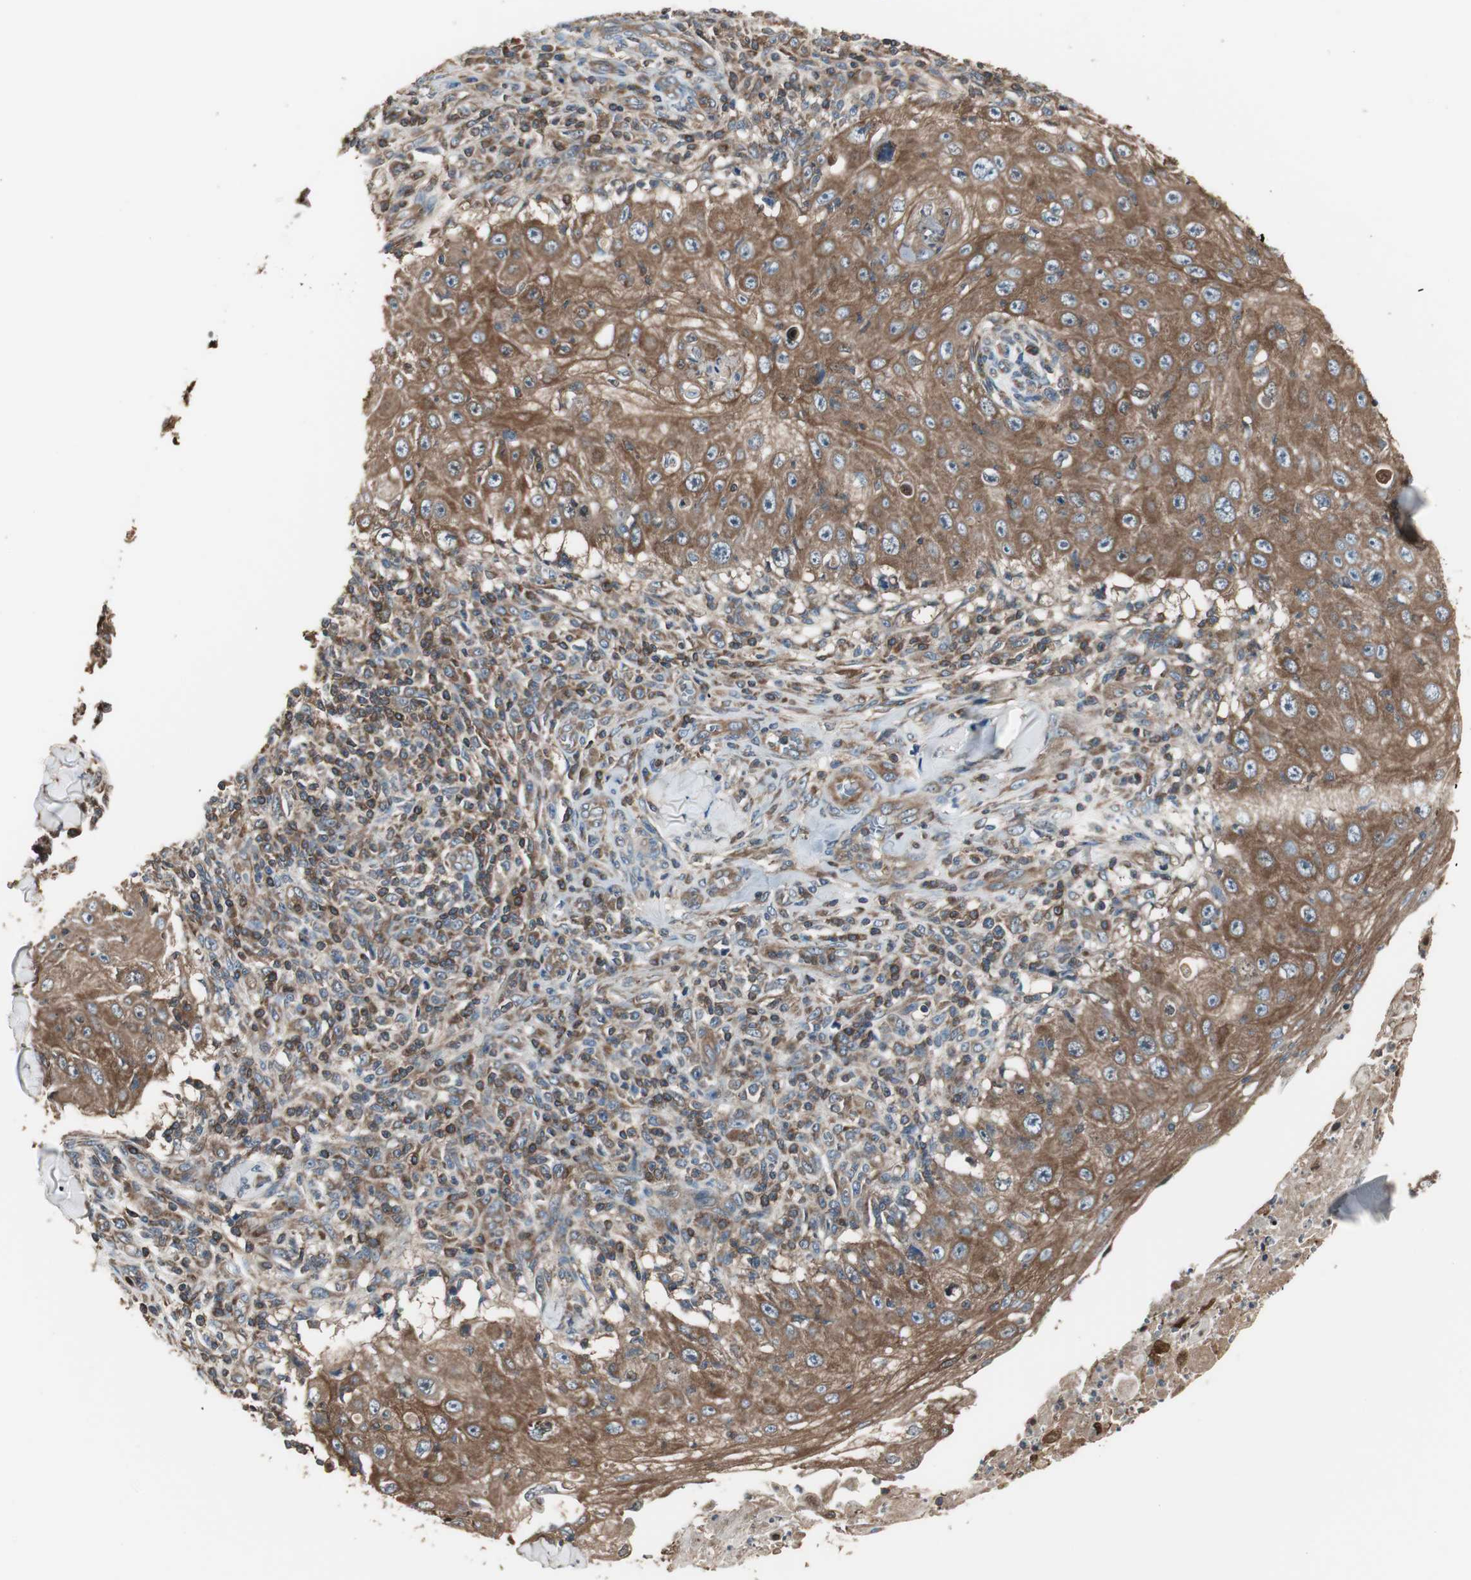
{"staining": {"intensity": "strong", "quantity": ">75%", "location": "cytoplasmic/membranous"}, "tissue": "skin cancer", "cell_type": "Tumor cells", "image_type": "cancer", "snomed": [{"axis": "morphology", "description": "Squamous cell carcinoma, NOS"}, {"axis": "topography", "description": "Skin"}], "caption": "The micrograph shows a brown stain indicating the presence of a protein in the cytoplasmic/membranous of tumor cells in squamous cell carcinoma (skin). The protein is stained brown, and the nuclei are stained in blue (DAB (3,3'-diaminobenzidine) IHC with brightfield microscopy, high magnification).", "gene": "CAPNS1", "patient": {"sex": "male", "age": 86}}